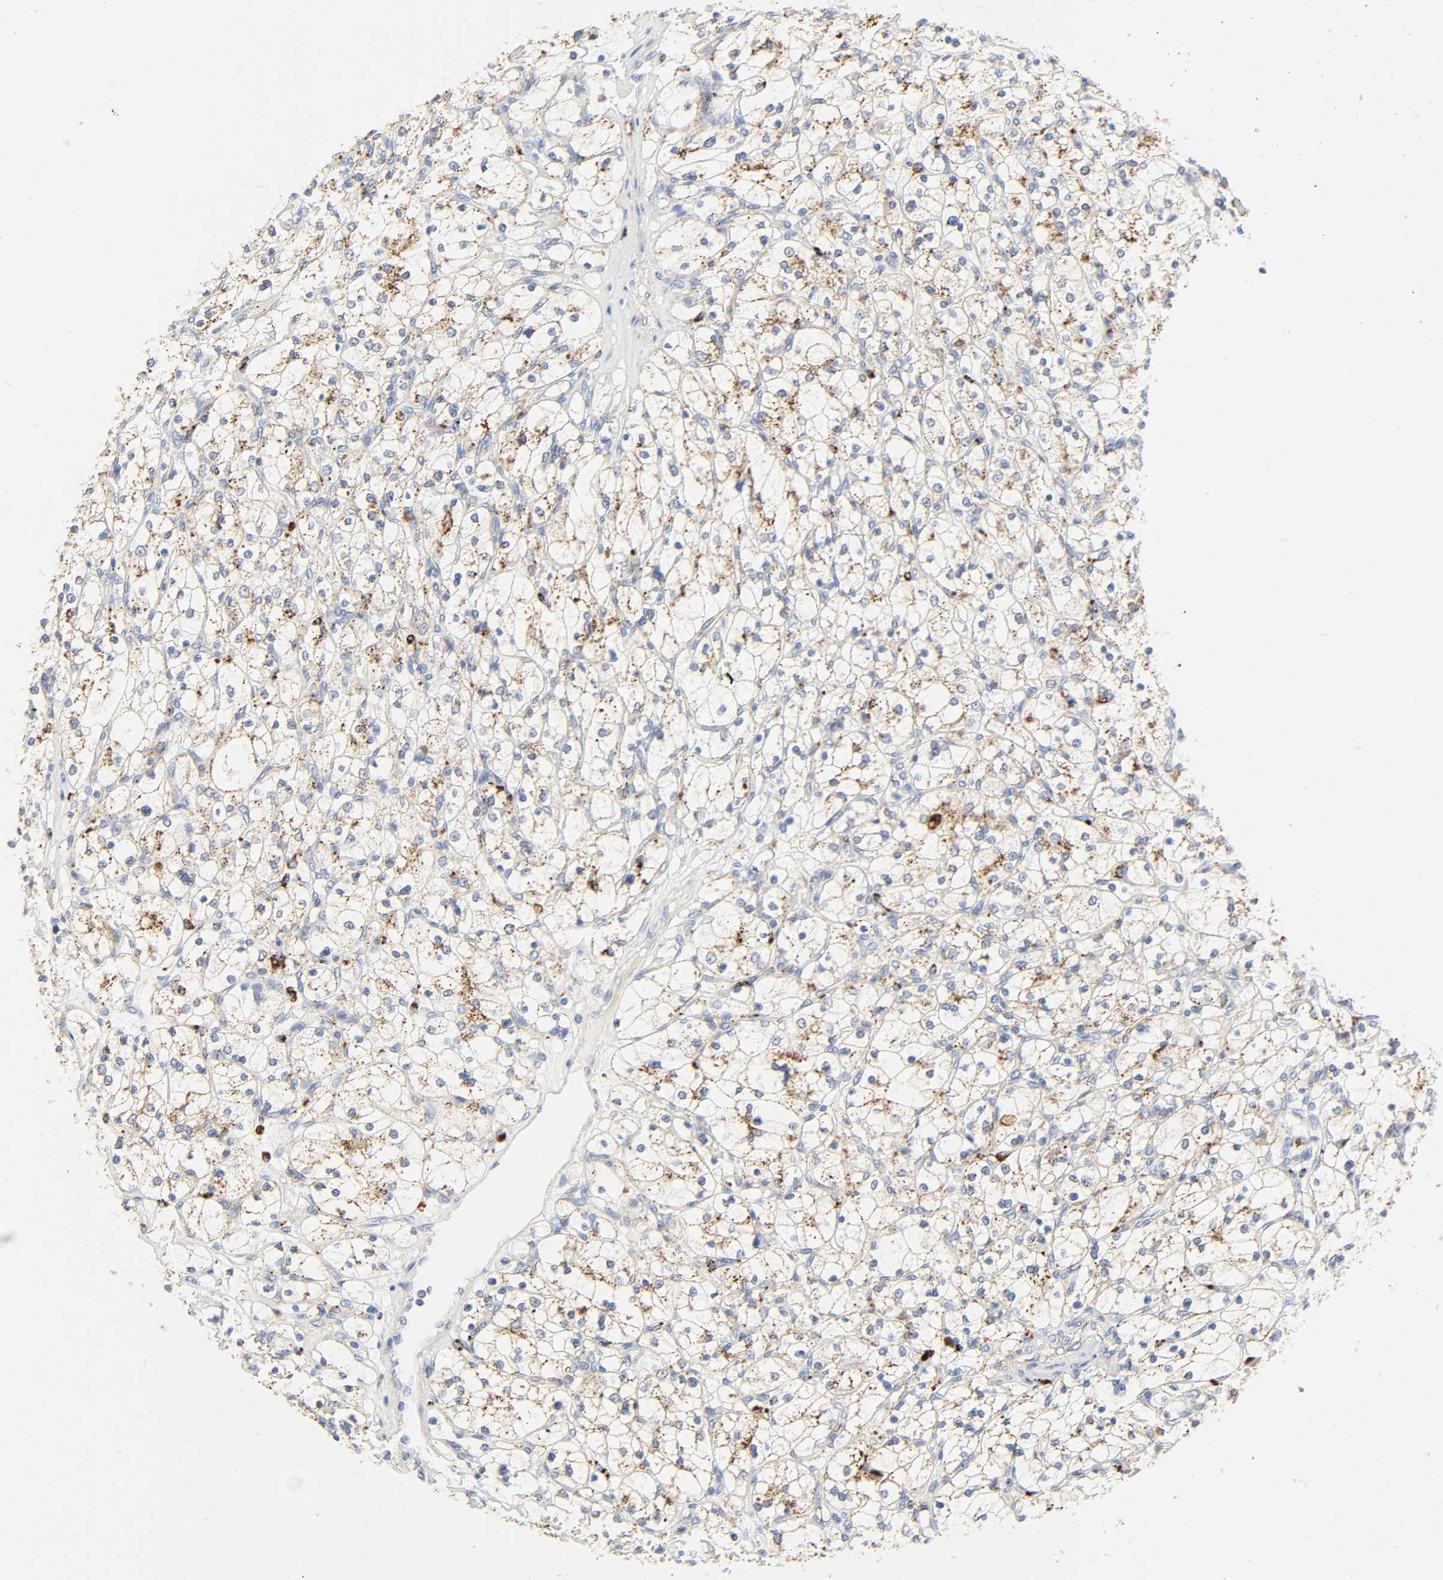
{"staining": {"intensity": "strong", "quantity": ">75%", "location": "cytoplasmic/membranous"}, "tissue": "renal cancer", "cell_type": "Tumor cells", "image_type": "cancer", "snomed": [{"axis": "morphology", "description": "Adenocarcinoma, NOS"}, {"axis": "topography", "description": "Kidney"}], "caption": "IHC of human adenocarcinoma (renal) shows high levels of strong cytoplasmic/membranous staining in approximately >75% of tumor cells.", "gene": "CAMK2A", "patient": {"sex": "female", "age": 83}}